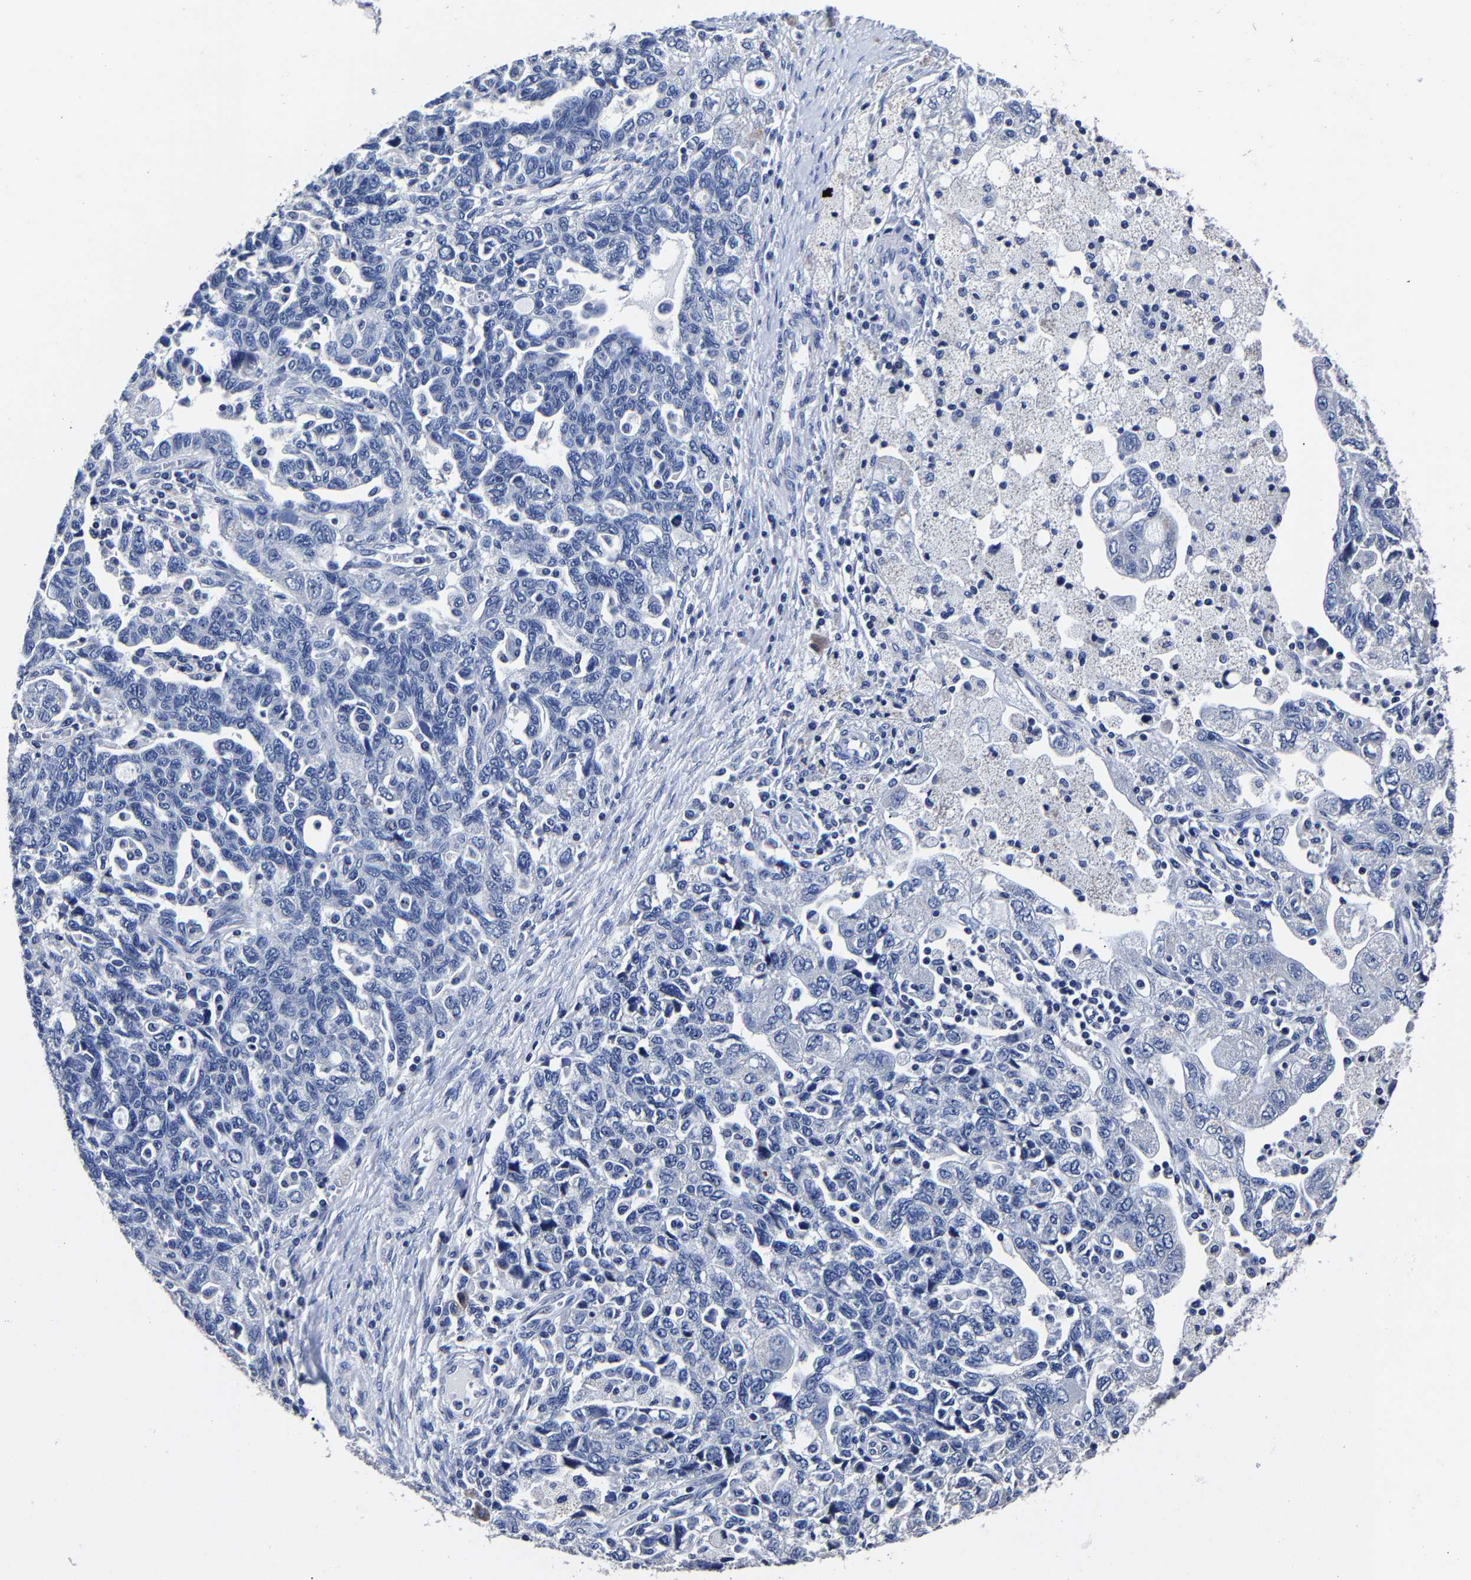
{"staining": {"intensity": "negative", "quantity": "none", "location": "none"}, "tissue": "ovarian cancer", "cell_type": "Tumor cells", "image_type": "cancer", "snomed": [{"axis": "morphology", "description": "Carcinoma, NOS"}, {"axis": "morphology", "description": "Cystadenocarcinoma, serous, NOS"}, {"axis": "topography", "description": "Ovary"}], "caption": "Carcinoma (ovarian) stained for a protein using immunohistochemistry shows no expression tumor cells.", "gene": "AKAP4", "patient": {"sex": "female", "age": 69}}